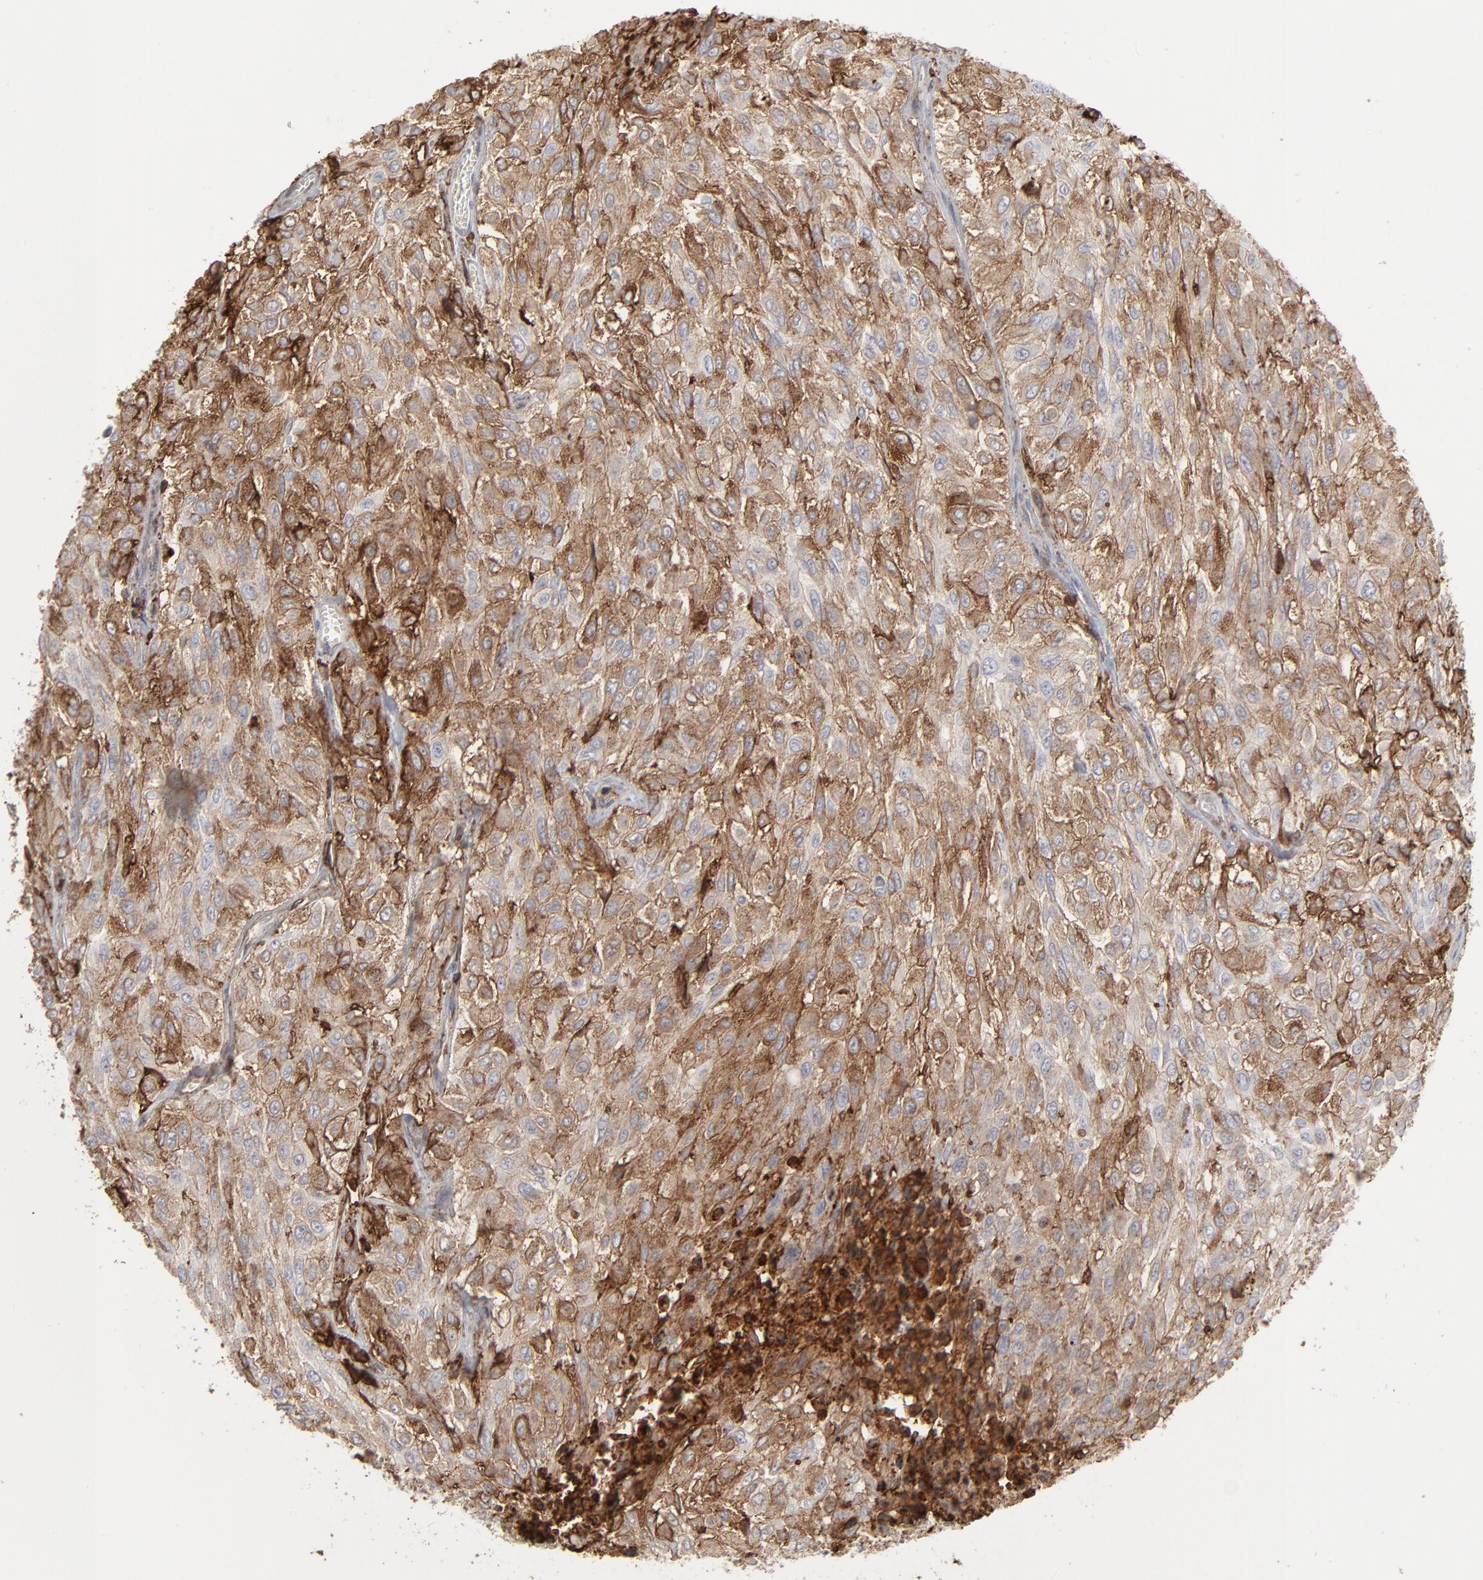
{"staining": {"intensity": "moderate", "quantity": ">75%", "location": "cytoplasmic/membranous"}, "tissue": "urothelial cancer", "cell_type": "Tumor cells", "image_type": "cancer", "snomed": [{"axis": "morphology", "description": "Urothelial carcinoma, High grade"}, {"axis": "topography", "description": "Urinary bladder"}], "caption": "High-grade urothelial carcinoma stained with immunohistochemistry displays moderate cytoplasmic/membranous expression in about >75% of tumor cells. Using DAB (3,3'-diaminobenzidine) (brown) and hematoxylin (blue) stains, captured at high magnification using brightfield microscopy.", "gene": "ANXA5", "patient": {"sex": "male", "age": 57}}